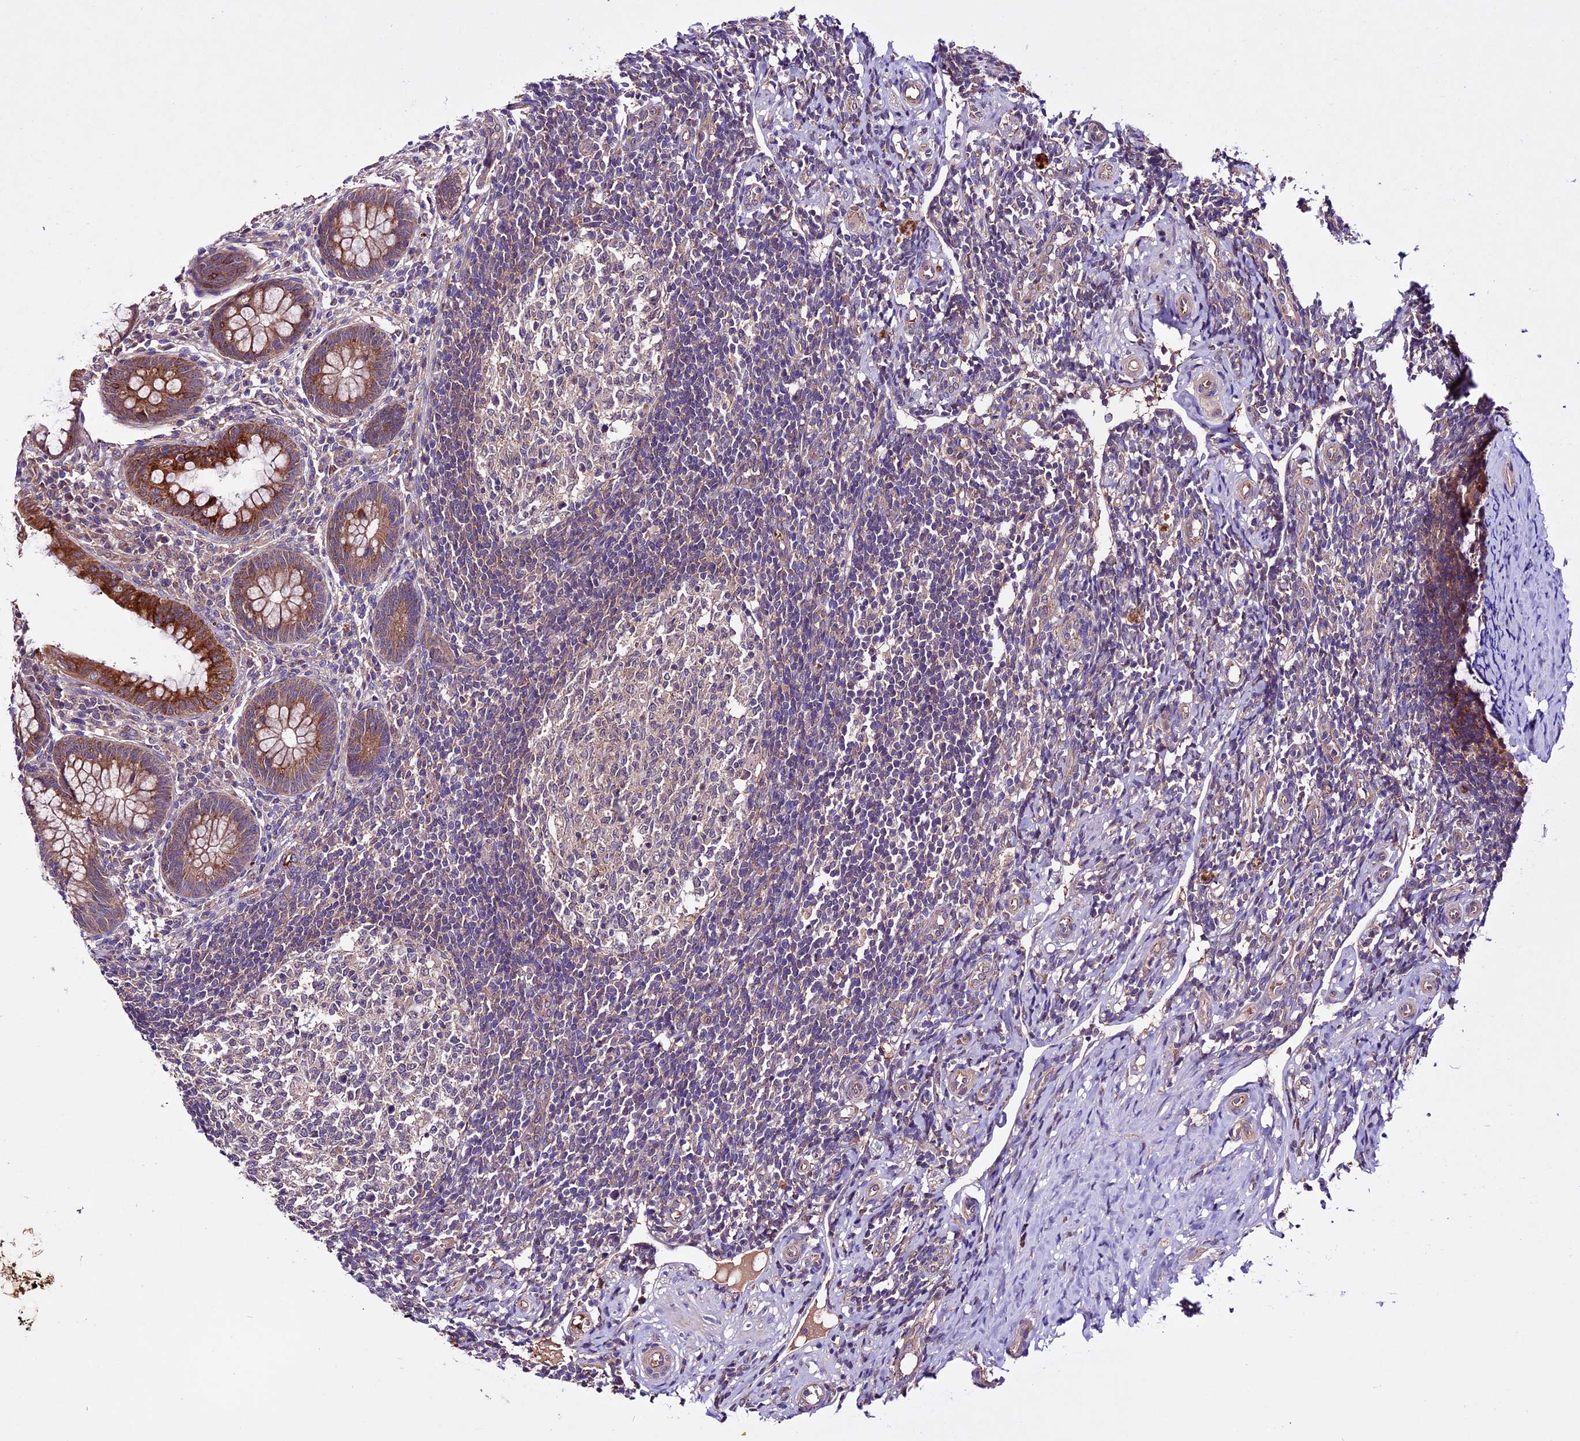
{"staining": {"intensity": "moderate", "quantity": ">75%", "location": "cytoplasmic/membranous"}, "tissue": "appendix", "cell_type": "Glandular cells", "image_type": "normal", "snomed": [{"axis": "morphology", "description": "Normal tissue, NOS"}, {"axis": "topography", "description": "Appendix"}], "caption": "Unremarkable appendix displays moderate cytoplasmic/membranous positivity in approximately >75% of glandular cells, visualized by immunohistochemistry.", "gene": "RINL", "patient": {"sex": "female", "age": 33}}